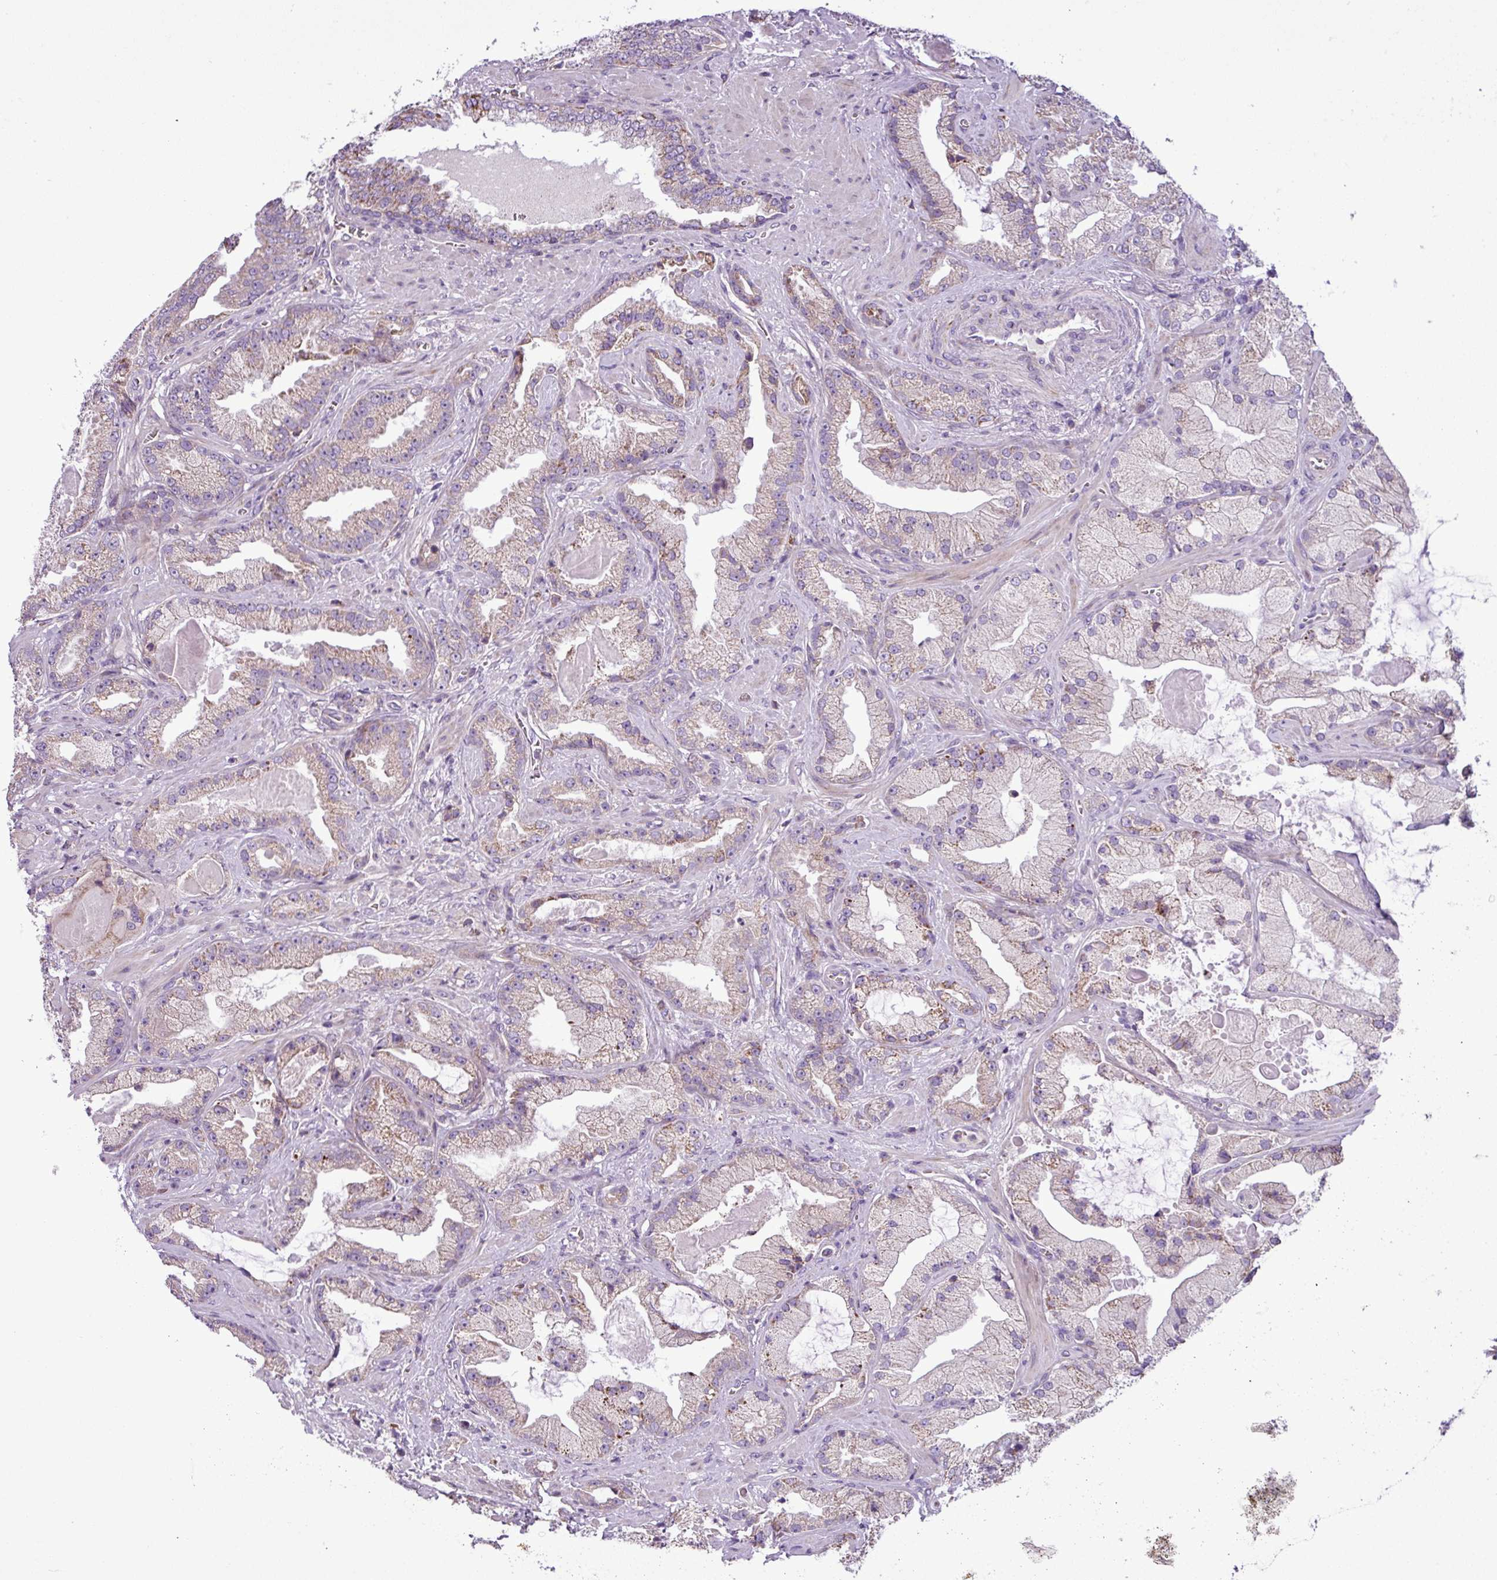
{"staining": {"intensity": "weak", "quantity": "<25%", "location": "cytoplasmic/membranous"}, "tissue": "prostate cancer", "cell_type": "Tumor cells", "image_type": "cancer", "snomed": [{"axis": "morphology", "description": "Adenocarcinoma, High grade"}, {"axis": "topography", "description": "Prostate"}], "caption": "Prostate cancer (adenocarcinoma (high-grade)) was stained to show a protein in brown. There is no significant positivity in tumor cells.", "gene": "FAM183A", "patient": {"sex": "male", "age": 68}}